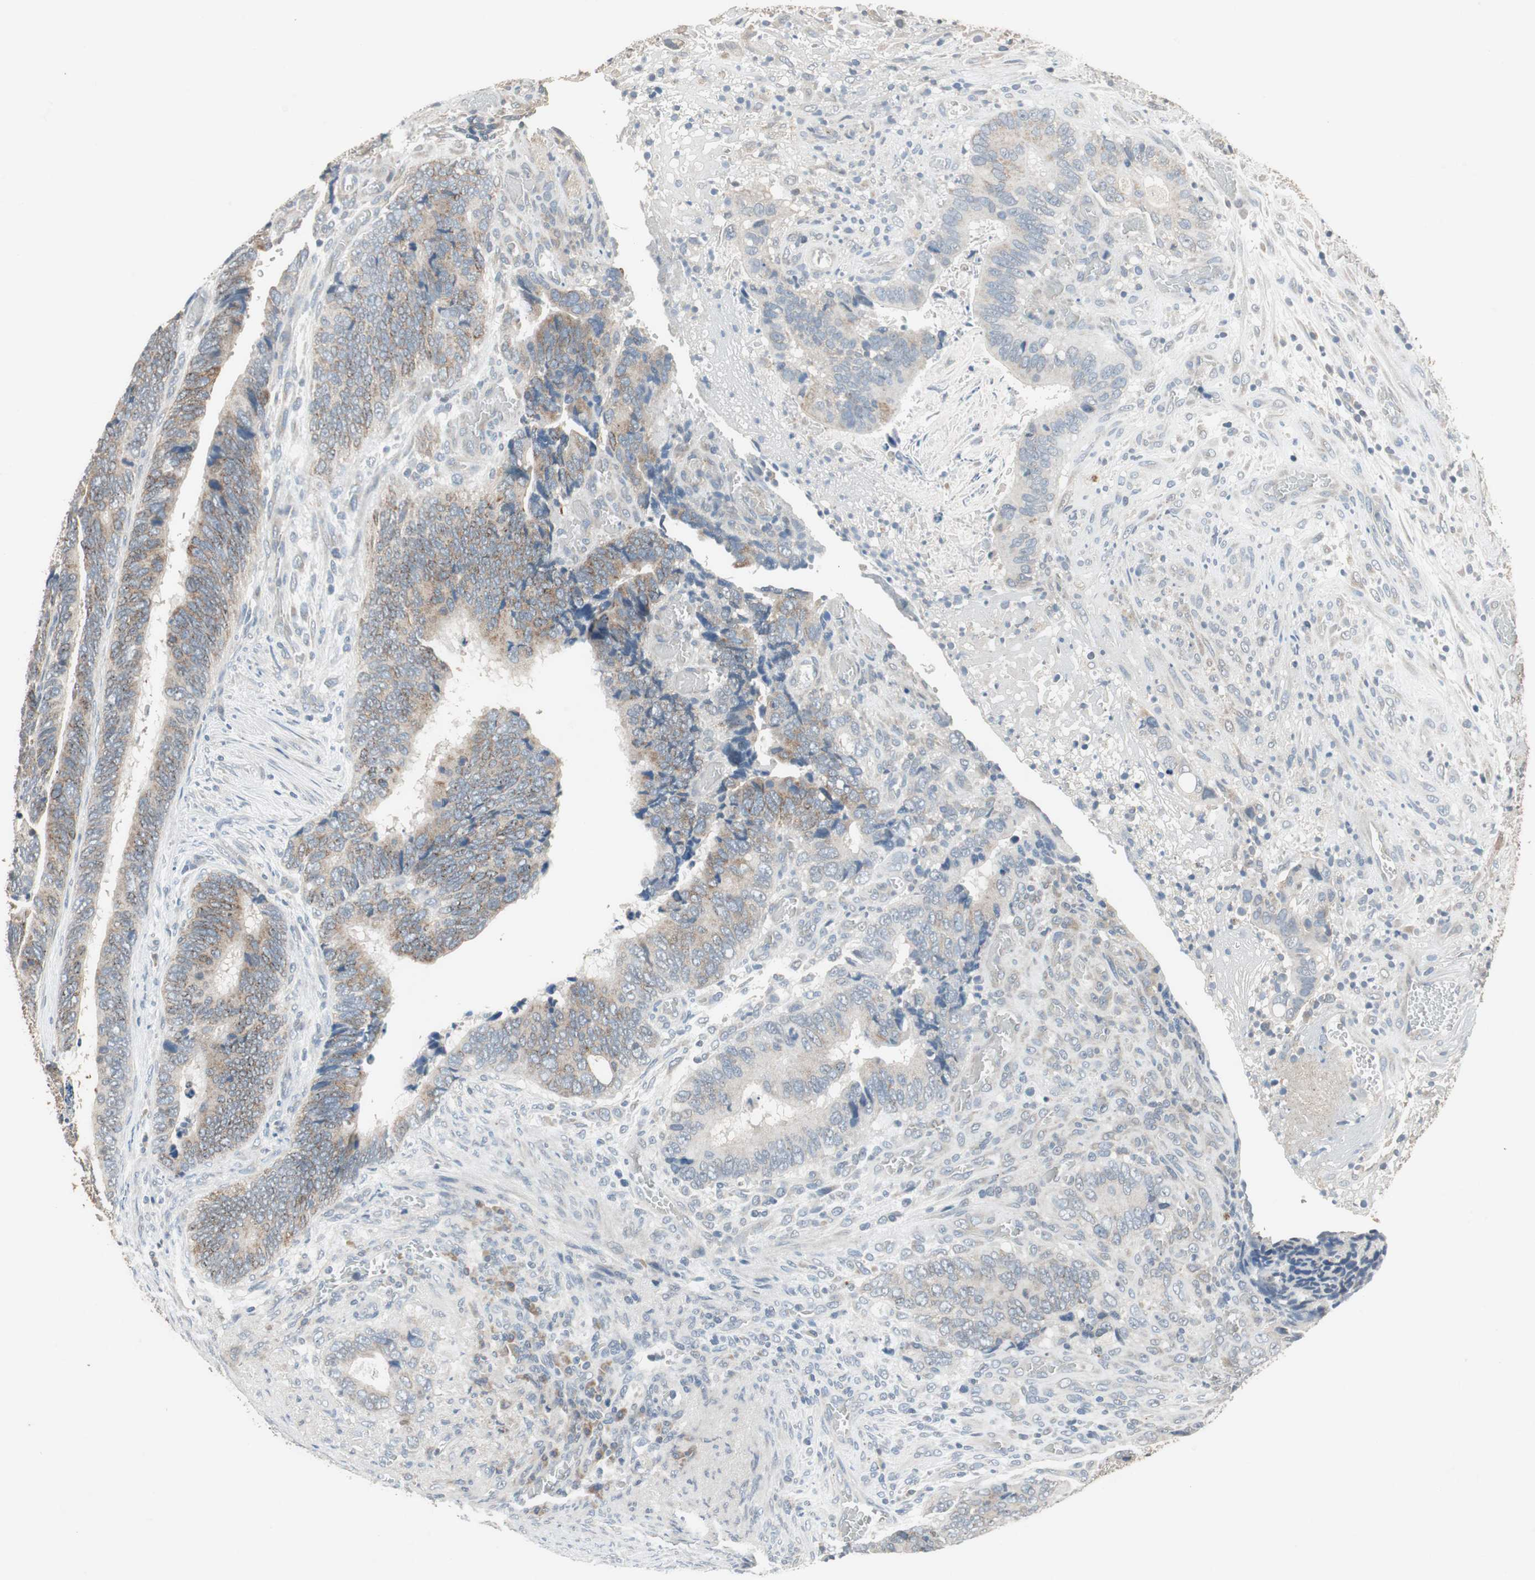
{"staining": {"intensity": "moderate", "quantity": "25%-75%", "location": "cytoplasmic/membranous"}, "tissue": "colorectal cancer", "cell_type": "Tumor cells", "image_type": "cancer", "snomed": [{"axis": "morphology", "description": "Adenocarcinoma, NOS"}, {"axis": "topography", "description": "Colon"}], "caption": "A histopathology image showing moderate cytoplasmic/membranous staining in approximately 25%-75% of tumor cells in colorectal cancer, as visualized by brown immunohistochemical staining.", "gene": "PI4KB", "patient": {"sex": "male", "age": 72}}